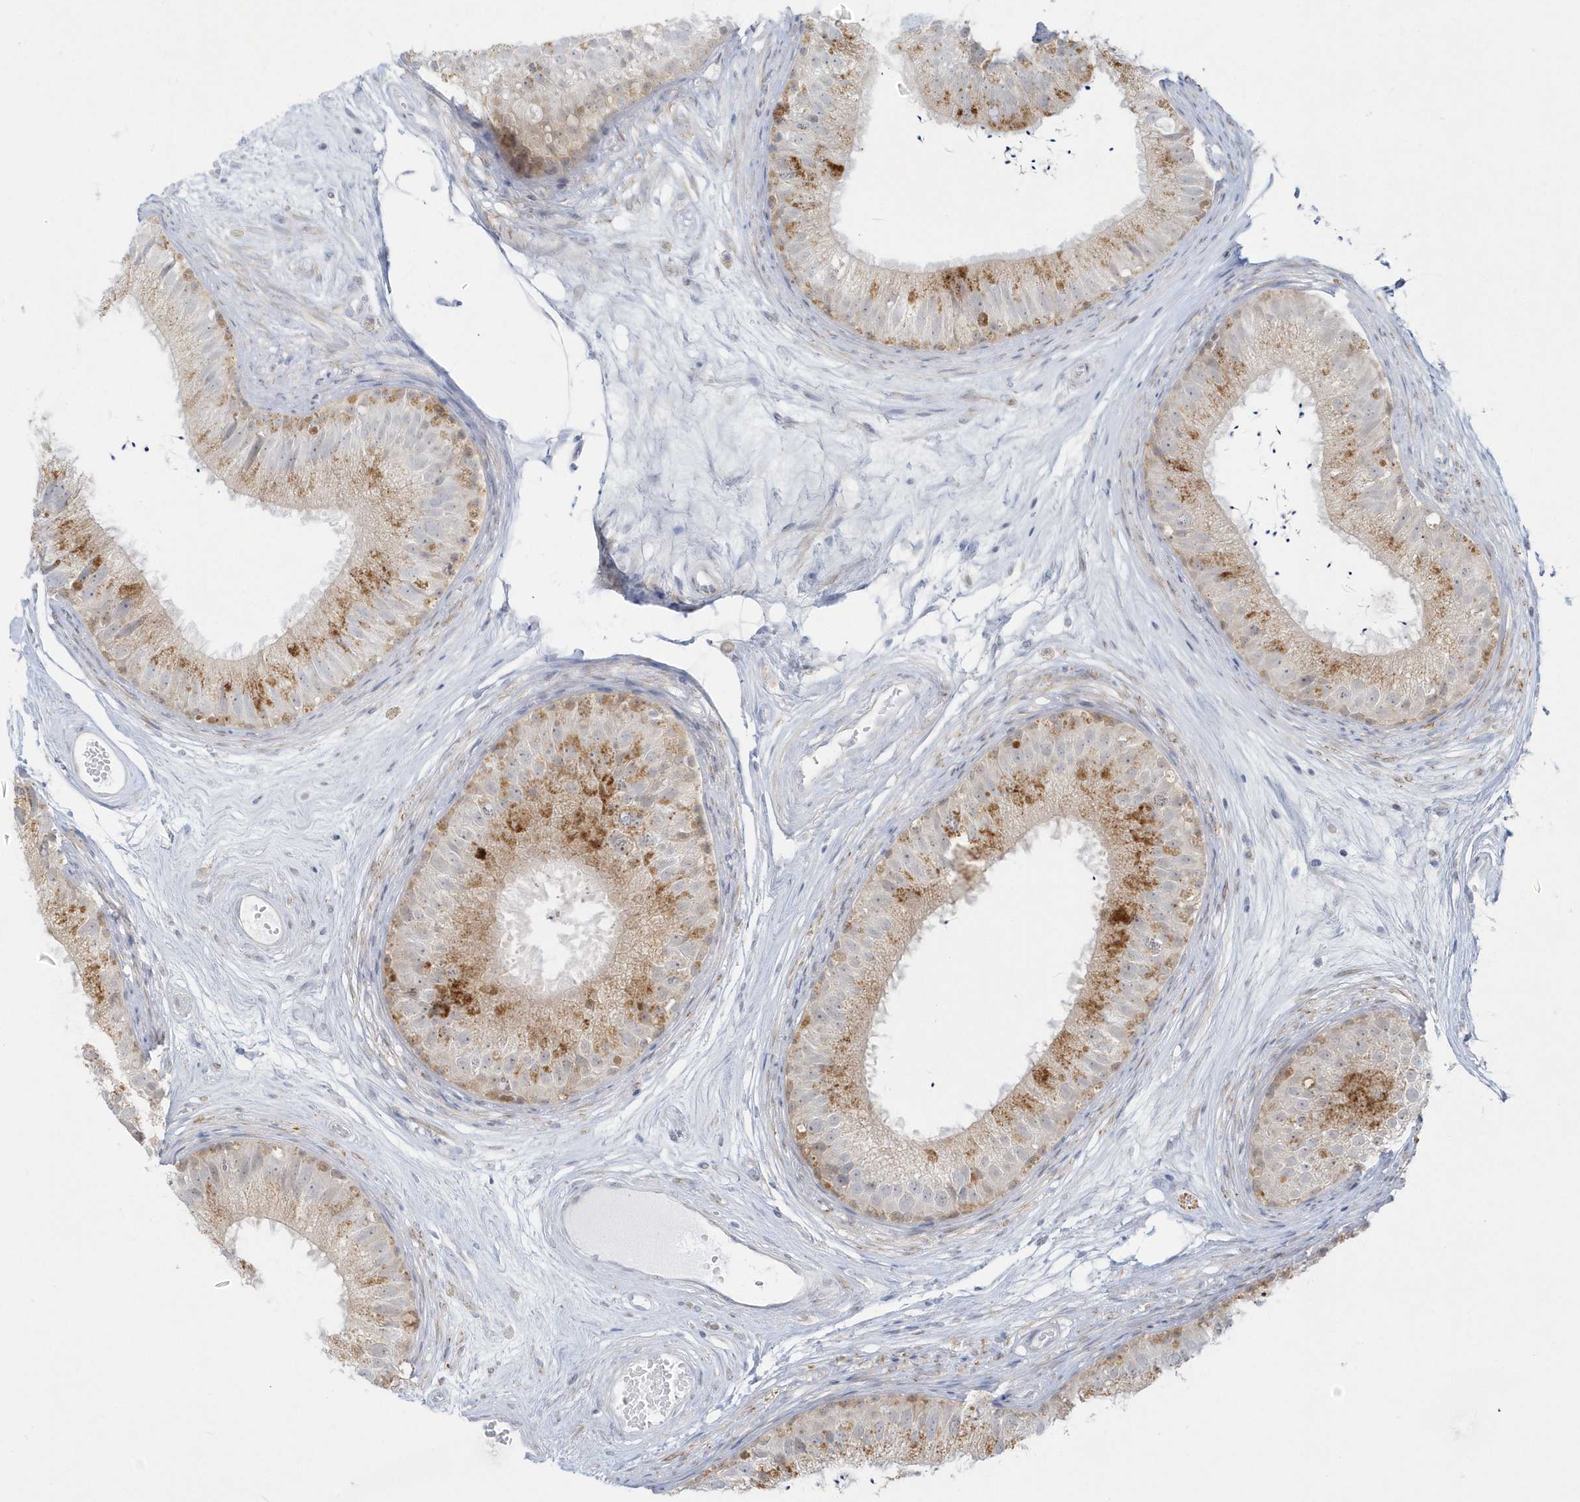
{"staining": {"intensity": "moderate", "quantity": "<25%", "location": "cytoplasmic/membranous"}, "tissue": "epididymis", "cell_type": "Glandular cells", "image_type": "normal", "snomed": [{"axis": "morphology", "description": "Normal tissue, NOS"}, {"axis": "topography", "description": "Epididymis"}], "caption": "Protein analysis of normal epididymis shows moderate cytoplasmic/membranous positivity in about <25% of glandular cells. (IHC, brightfield microscopy, high magnification).", "gene": "PCBD1", "patient": {"sex": "male", "age": 77}}